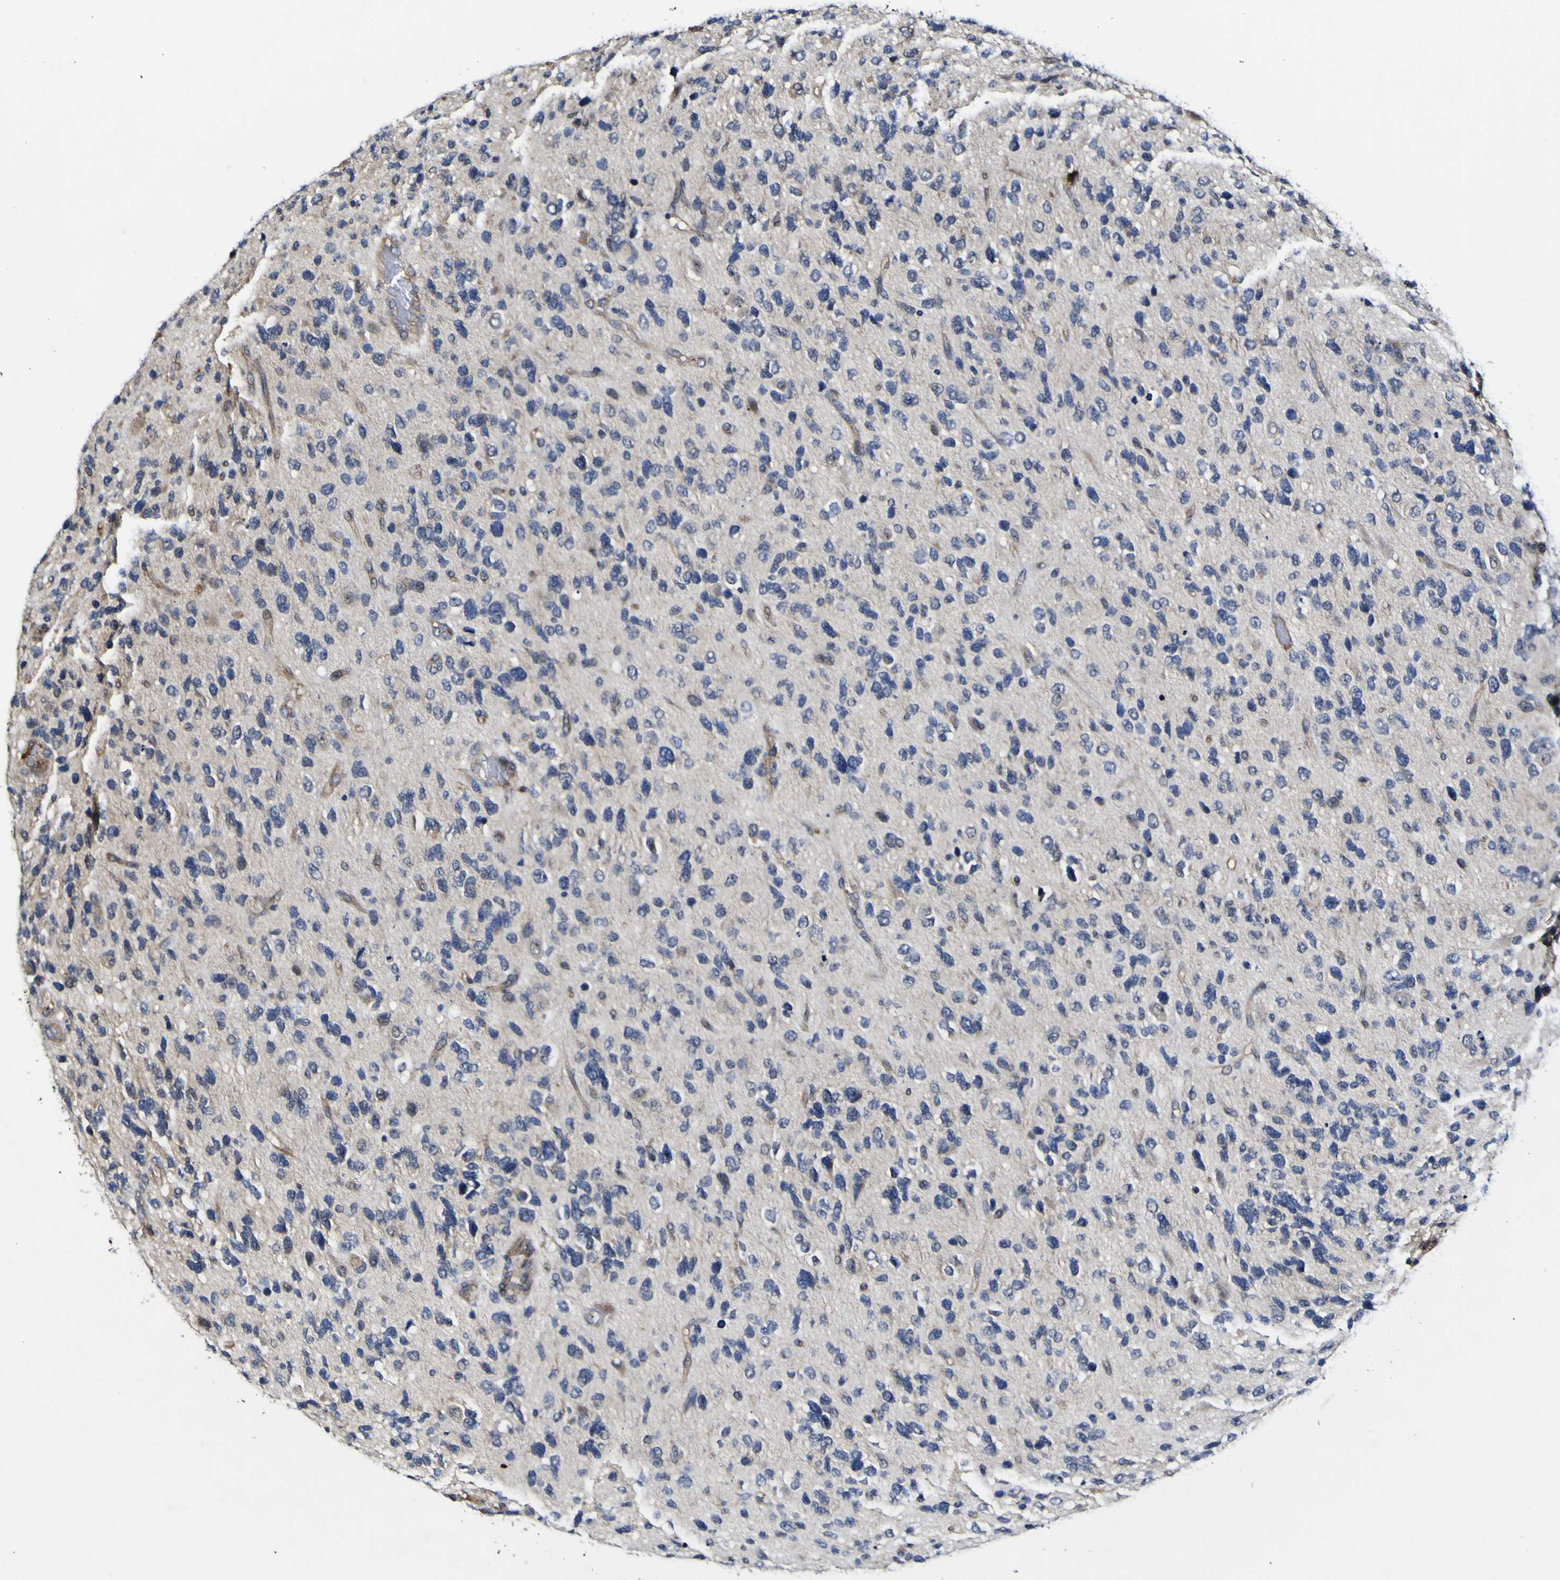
{"staining": {"intensity": "negative", "quantity": "none", "location": "none"}, "tissue": "glioma", "cell_type": "Tumor cells", "image_type": "cancer", "snomed": [{"axis": "morphology", "description": "Glioma, malignant, High grade"}, {"axis": "topography", "description": "Brain"}], "caption": "Image shows no significant protein staining in tumor cells of malignant glioma (high-grade).", "gene": "CCL2", "patient": {"sex": "female", "age": 58}}